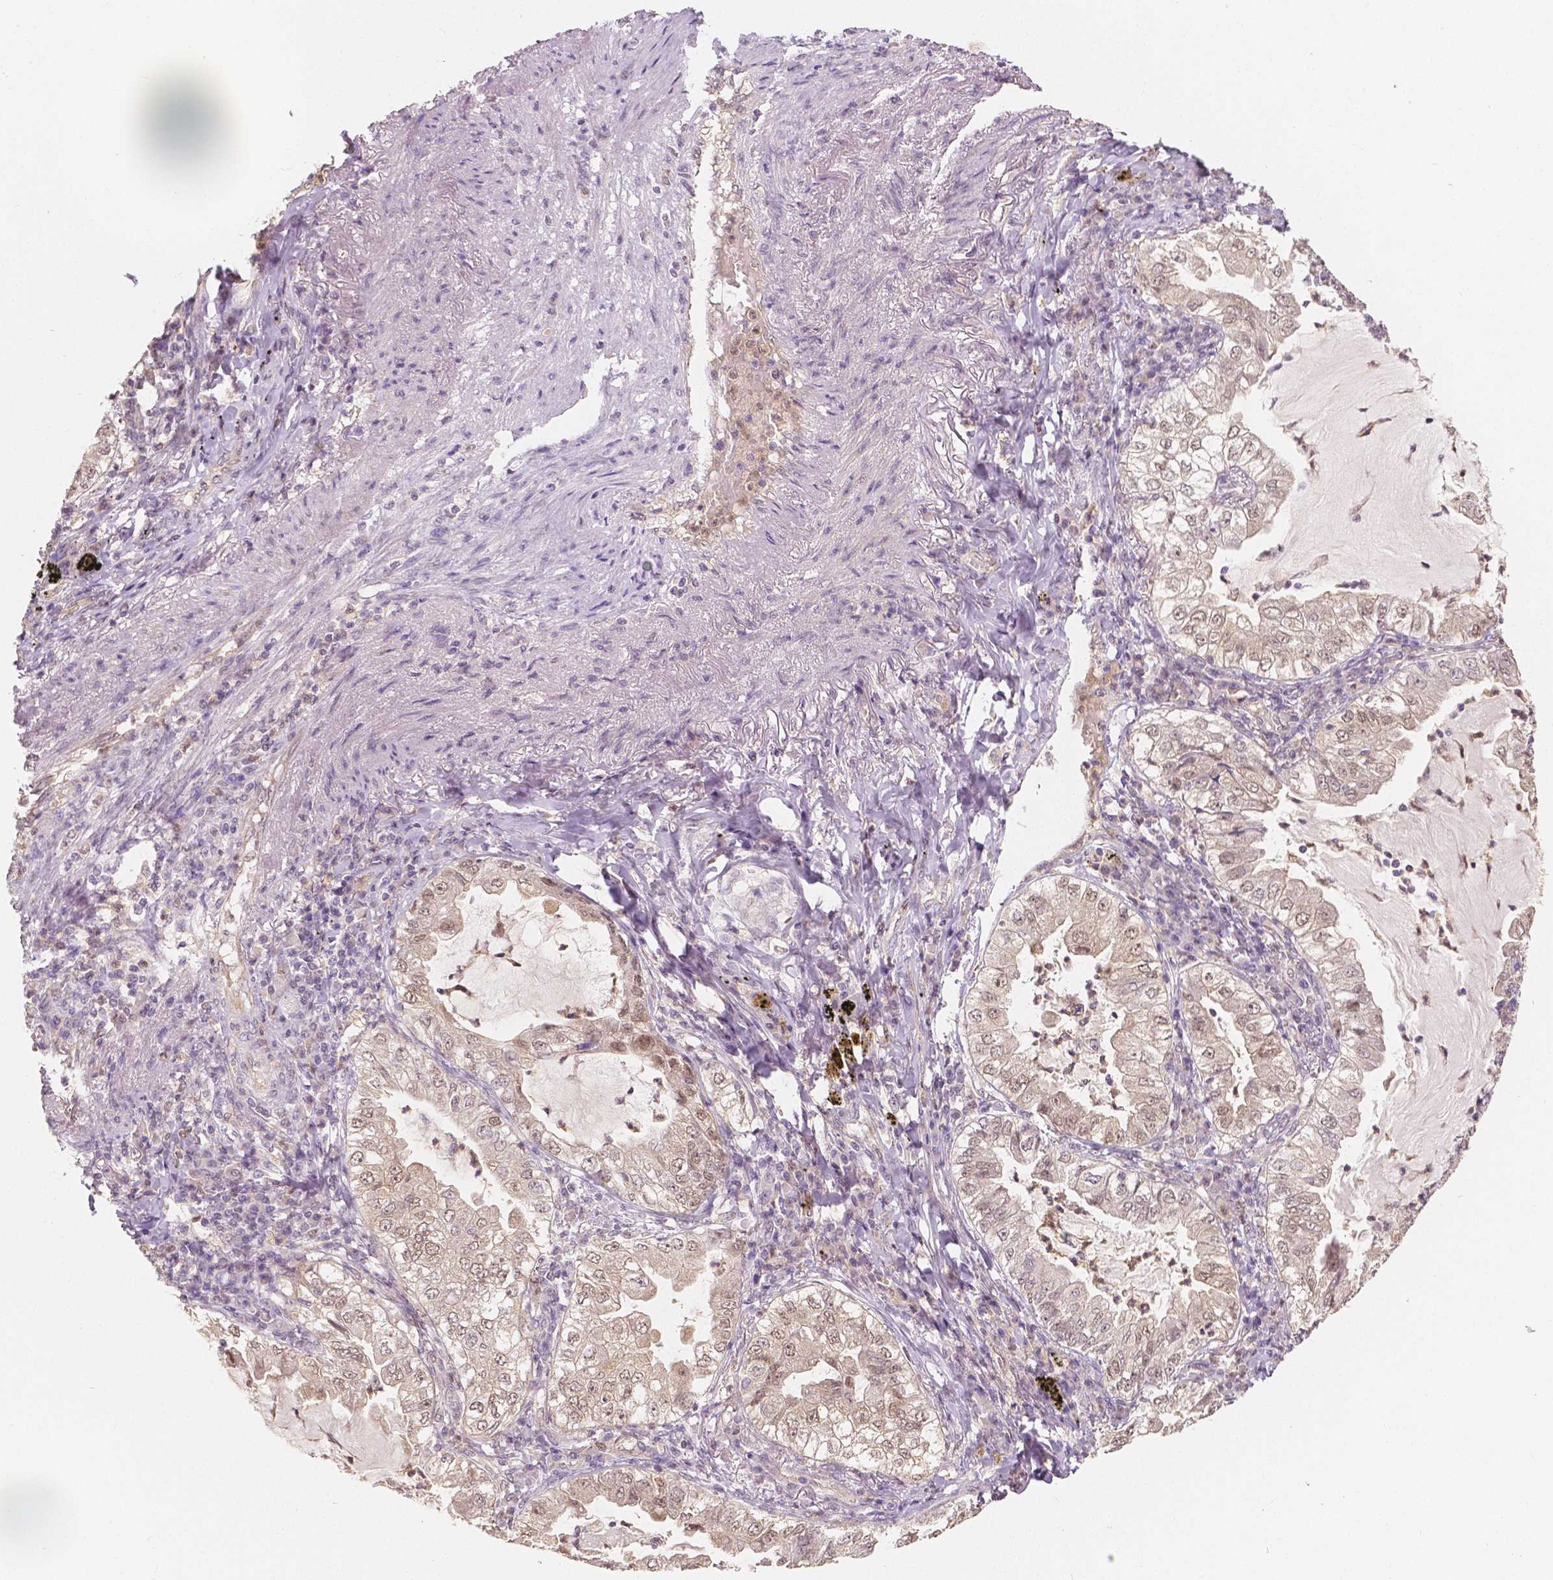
{"staining": {"intensity": "weak", "quantity": "25%-75%", "location": "cytoplasmic/membranous,nuclear"}, "tissue": "lung cancer", "cell_type": "Tumor cells", "image_type": "cancer", "snomed": [{"axis": "morphology", "description": "Adenocarcinoma, NOS"}, {"axis": "topography", "description": "Lung"}], "caption": "IHC photomicrograph of neoplastic tissue: adenocarcinoma (lung) stained using IHC exhibits low levels of weak protein expression localized specifically in the cytoplasmic/membranous and nuclear of tumor cells, appearing as a cytoplasmic/membranous and nuclear brown color.", "gene": "NAPRT", "patient": {"sex": "female", "age": 73}}